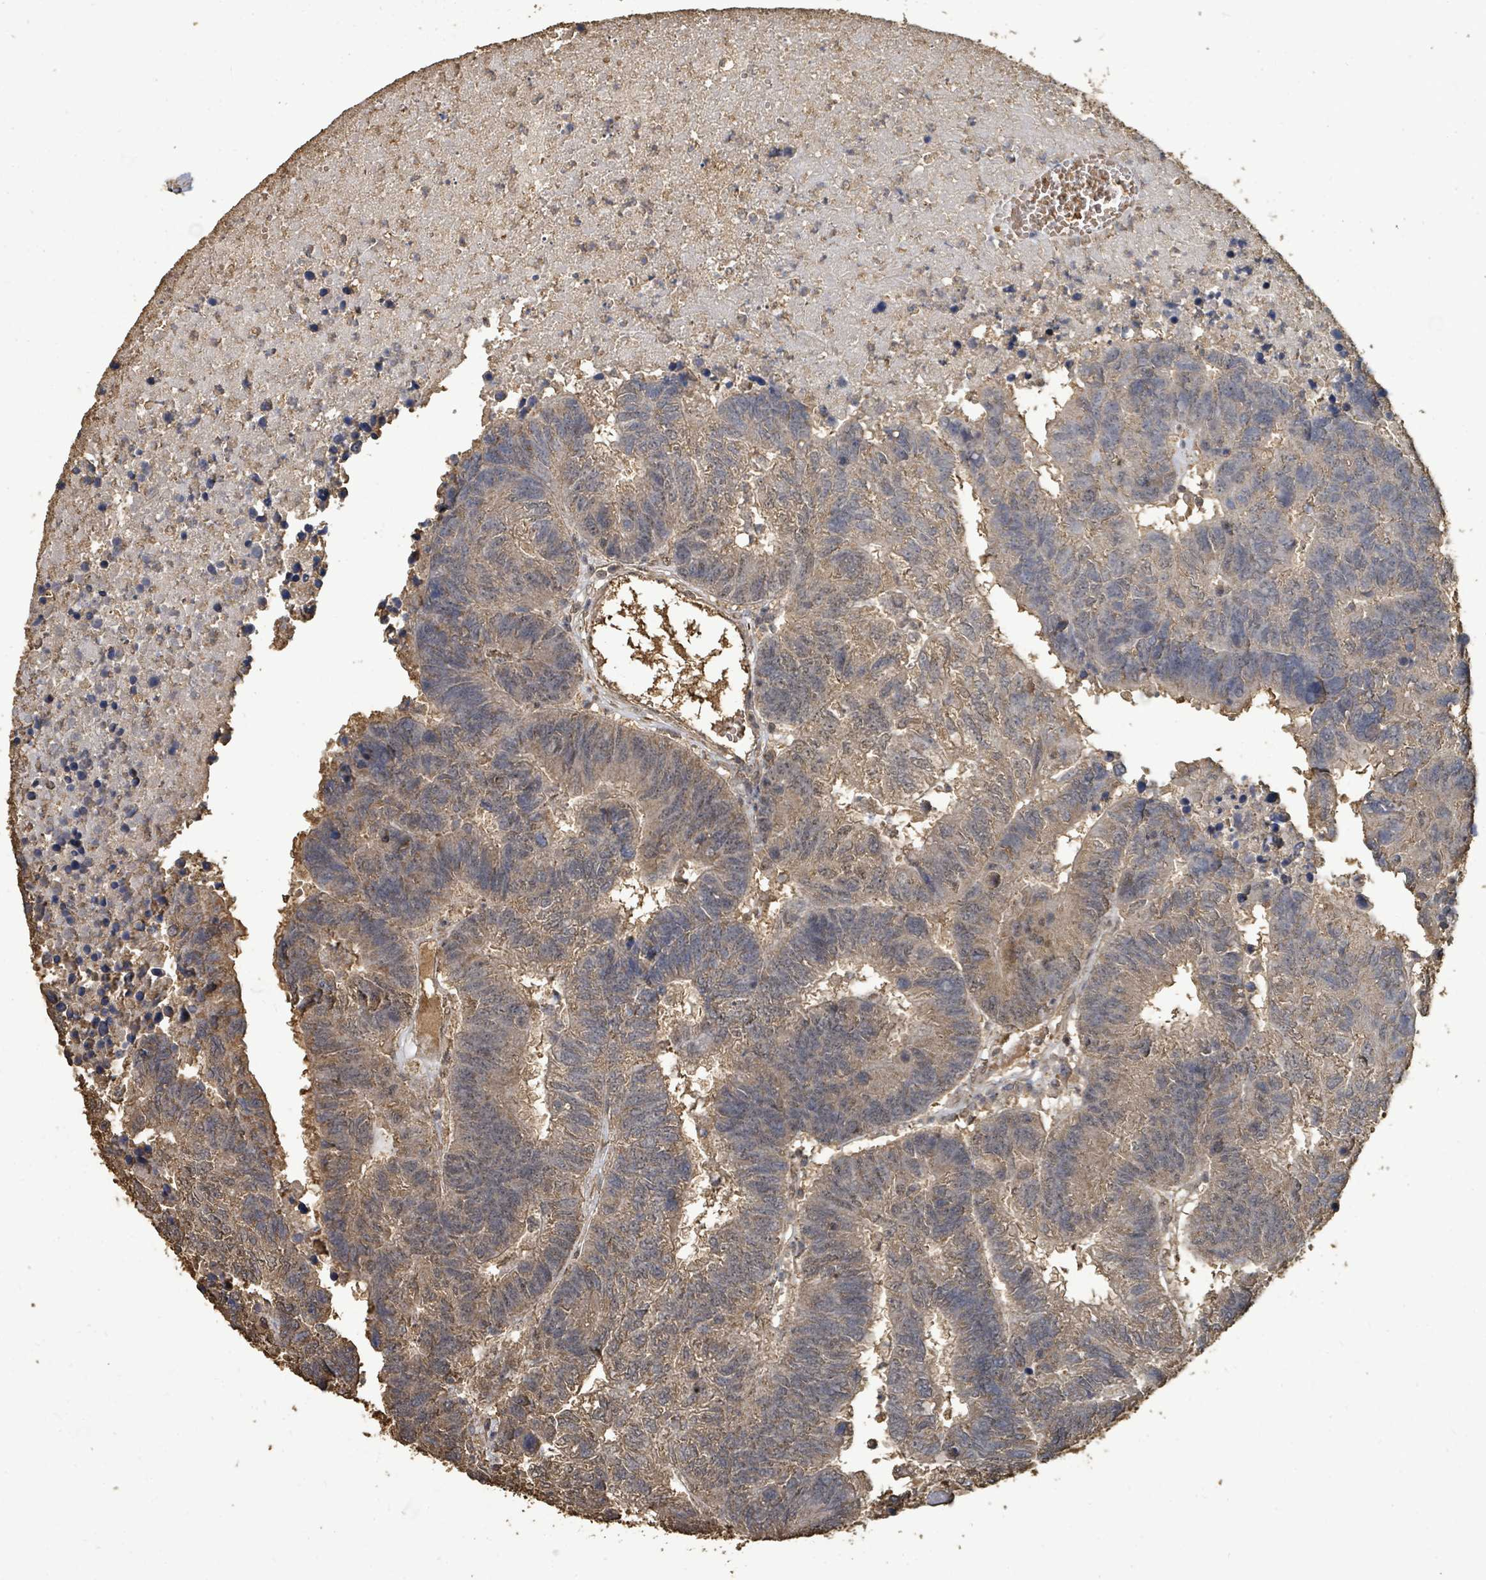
{"staining": {"intensity": "weak", "quantity": "25%-75%", "location": "cytoplasmic/membranous"}, "tissue": "colorectal cancer", "cell_type": "Tumor cells", "image_type": "cancer", "snomed": [{"axis": "morphology", "description": "Adenocarcinoma, NOS"}, {"axis": "topography", "description": "Colon"}], "caption": "Protein analysis of colorectal adenocarcinoma tissue shows weak cytoplasmic/membranous expression in about 25%-75% of tumor cells. (Brightfield microscopy of DAB IHC at high magnification).", "gene": "C6orf52", "patient": {"sex": "female", "age": 48}}